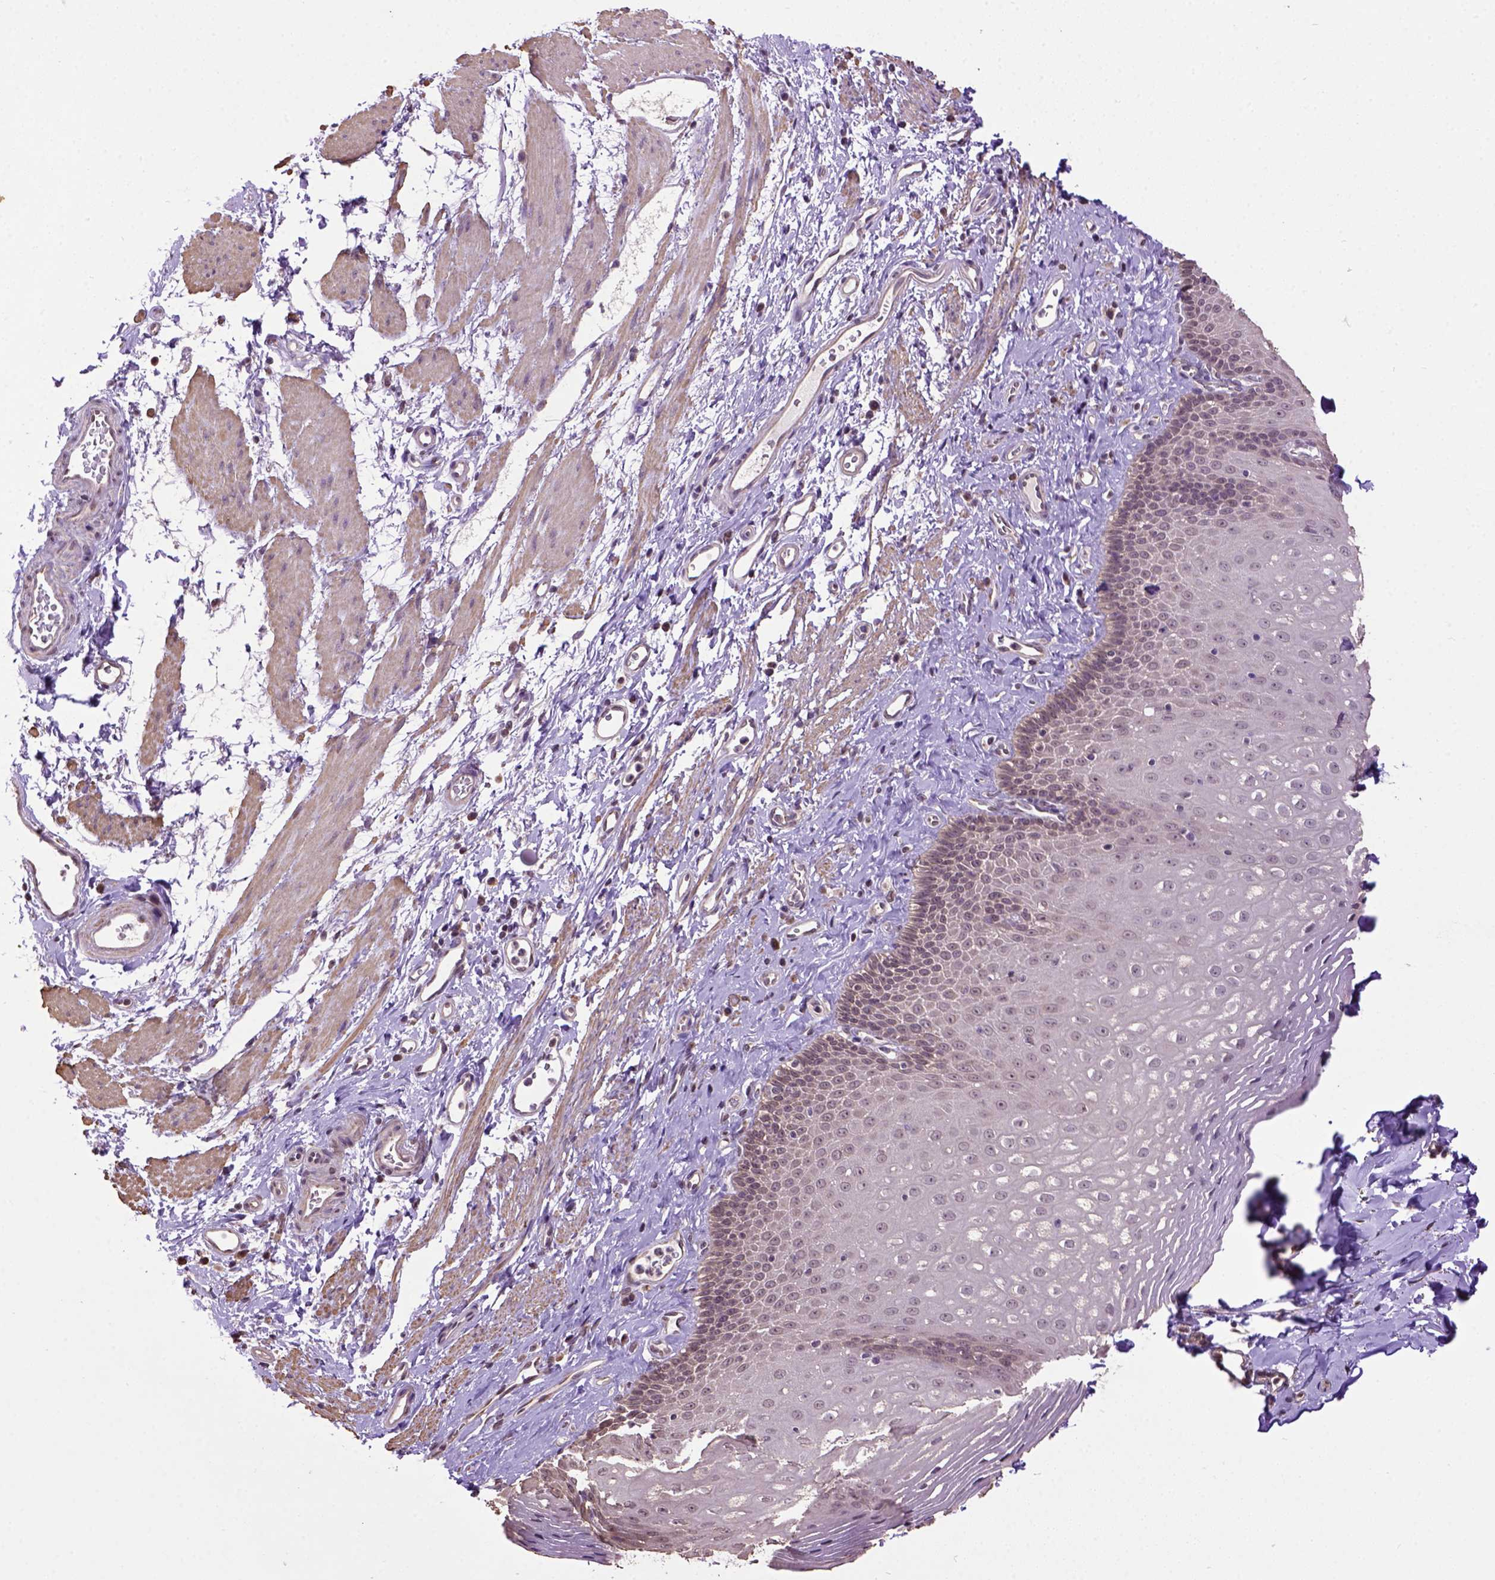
{"staining": {"intensity": "weak", "quantity": "<25%", "location": "cytoplasmic/membranous"}, "tissue": "esophagus", "cell_type": "Squamous epithelial cells", "image_type": "normal", "snomed": [{"axis": "morphology", "description": "Normal tissue, NOS"}, {"axis": "topography", "description": "Esophagus"}], "caption": "This image is of benign esophagus stained with immunohistochemistry to label a protein in brown with the nuclei are counter-stained blue. There is no expression in squamous epithelial cells. The staining was performed using DAB (3,3'-diaminobenzidine) to visualize the protein expression in brown, while the nuclei were stained in blue with hematoxylin (Magnification: 20x).", "gene": "WDR17", "patient": {"sex": "female", "age": 68}}